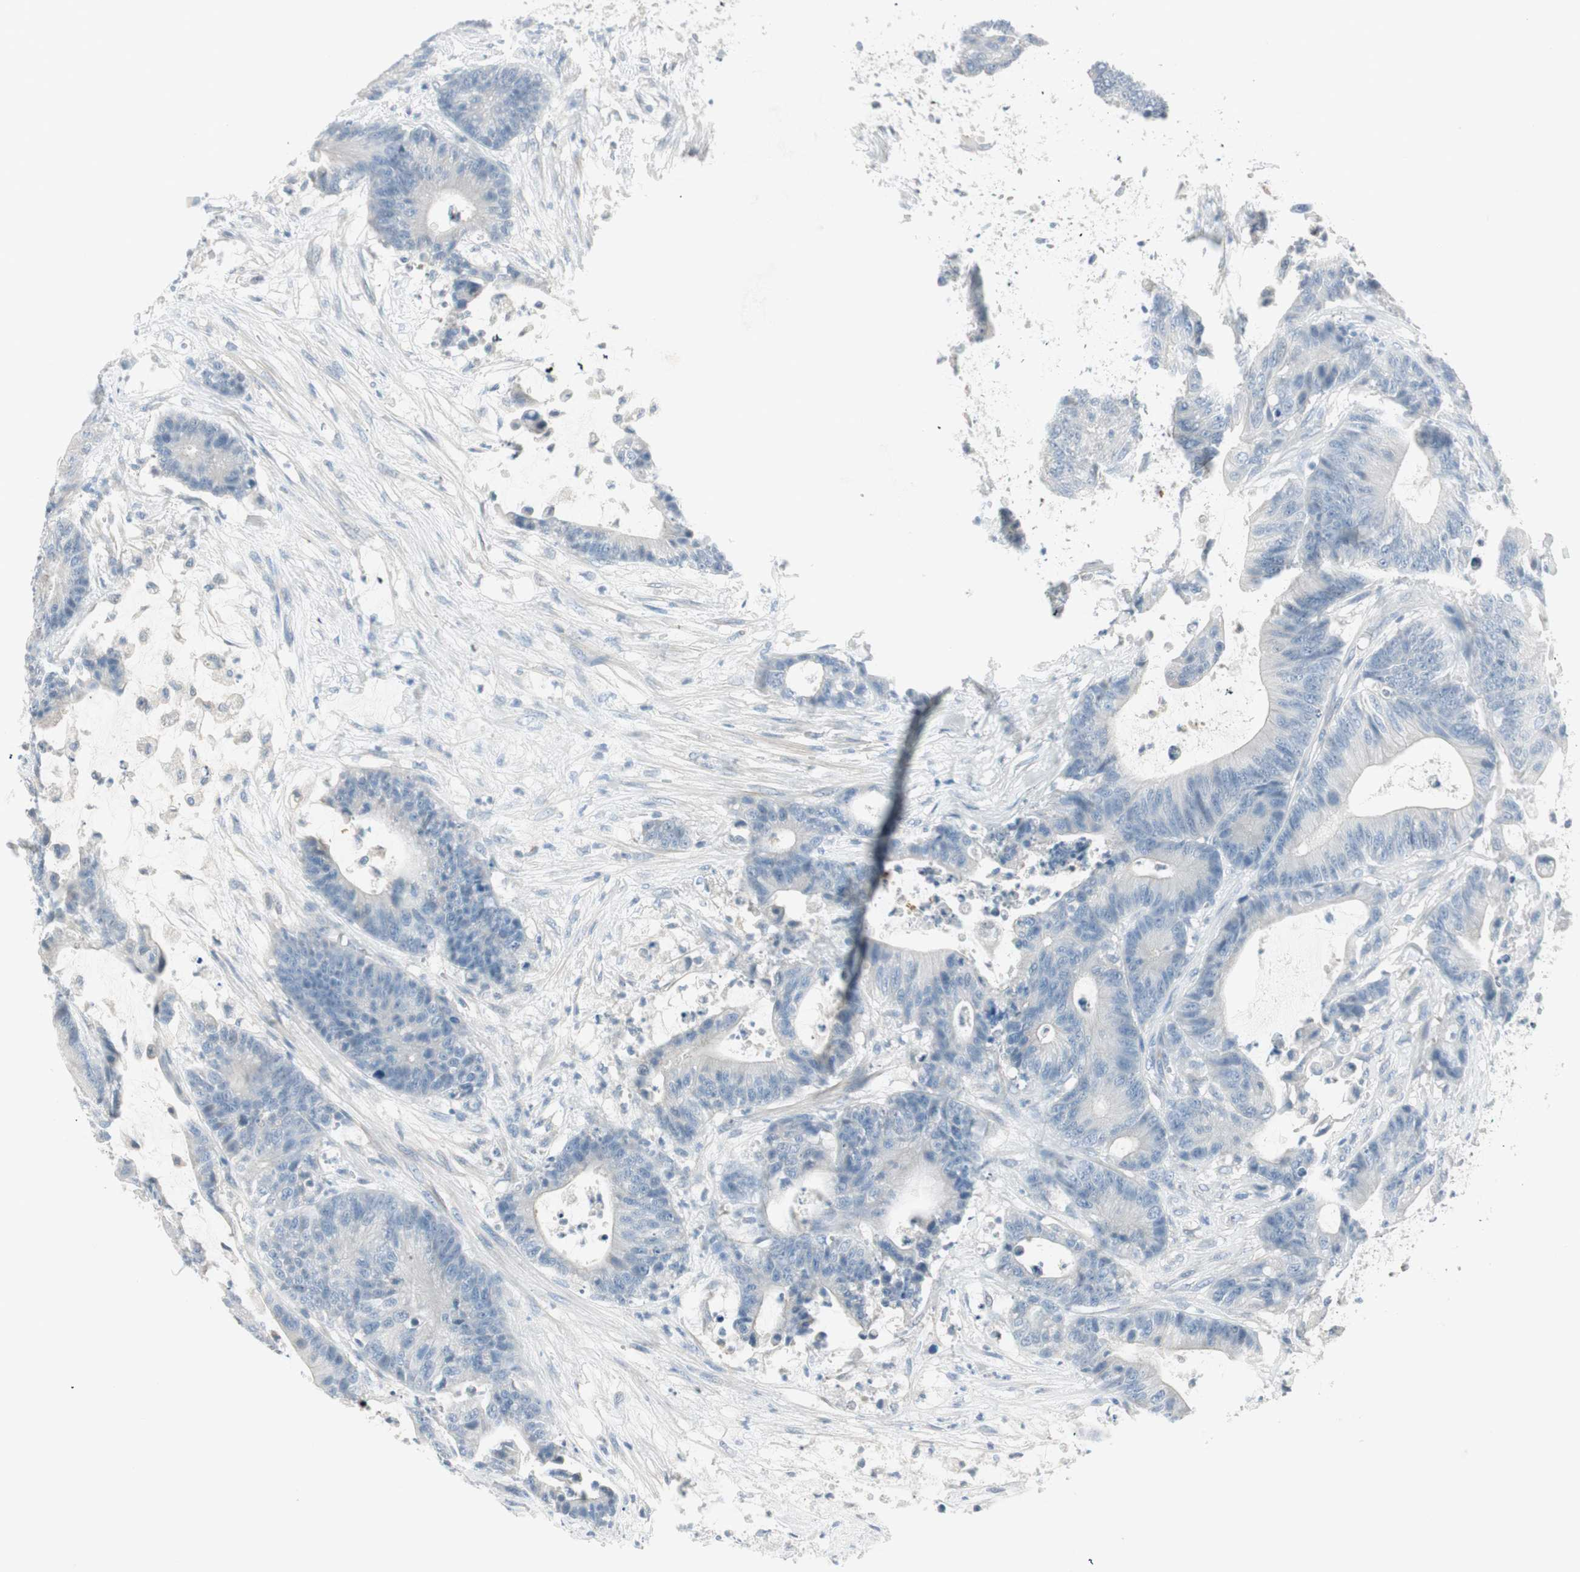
{"staining": {"intensity": "weak", "quantity": "25%-75%", "location": "cytoplasmic/membranous"}, "tissue": "colorectal cancer", "cell_type": "Tumor cells", "image_type": "cancer", "snomed": [{"axis": "morphology", "description": "Adenocarcinoma, NOS"}, {"axis": "topography", "description": "Colon"}], "caption": "About 25%-75% of tumor cells in colorectal cancer (adenocarcinoma) display weak cytoplasmic/membranous protein expression as visualized by brown immunohistochemical staining.", "gene": "ITLN2", "patient": {"sex": "female", "age": 84}}